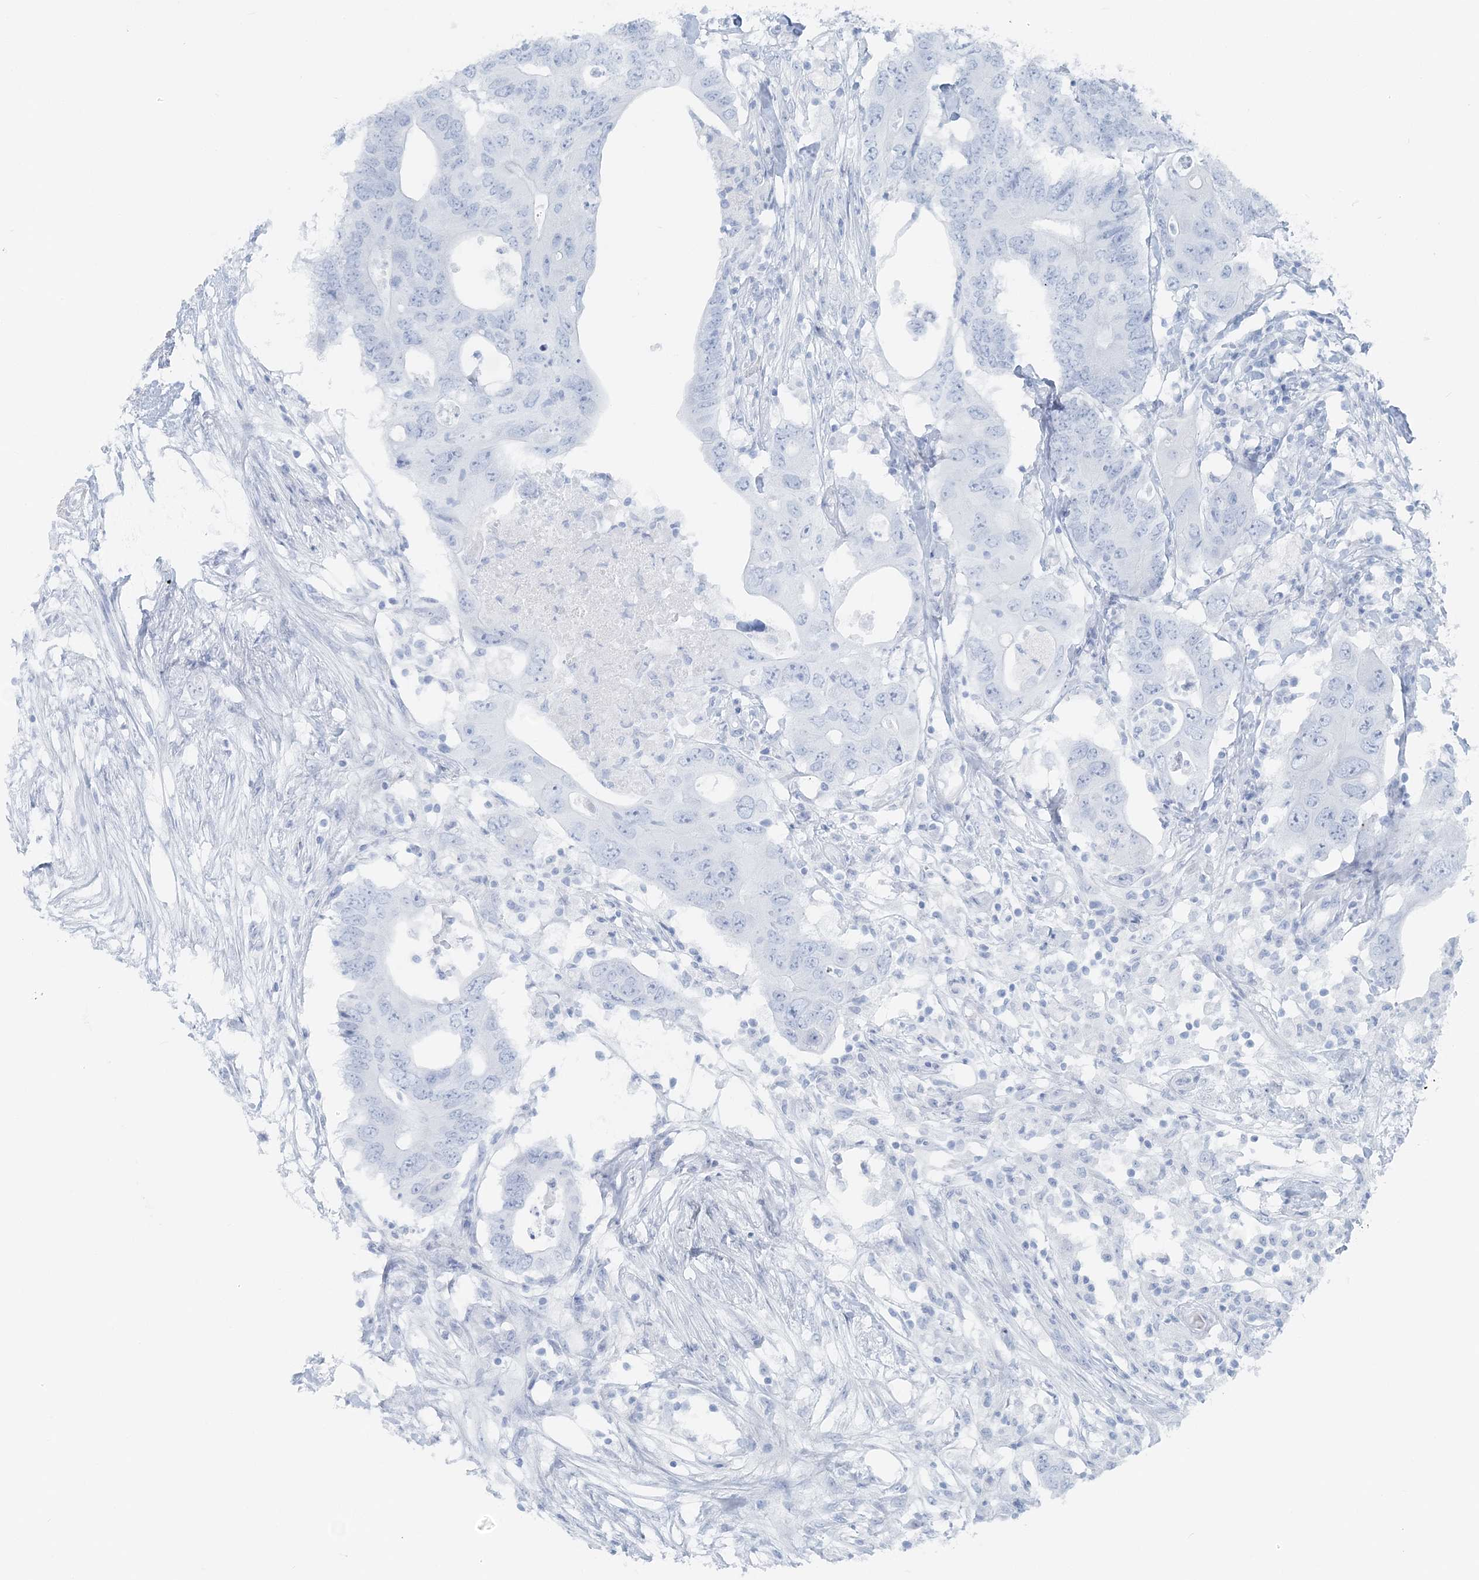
{"staining": {"intensity": "negative", "quantity": "none", "location": "none"}, "tissue": "colorectal cancer", "cell_type": "Tumor cells", "image_type": "cancer", "snomed": [{"axis": "morphology", "description": "Adenocarcinoma, NOS"}, {"axis": "topography", "description": "Colon"}], "caption": "A photomicrograph of colorectal cancer stained for a protein exhibits no brown staining in tumor cells.", "gene": "ATP11A", "patient": {"sex": "male", "age": 71}}